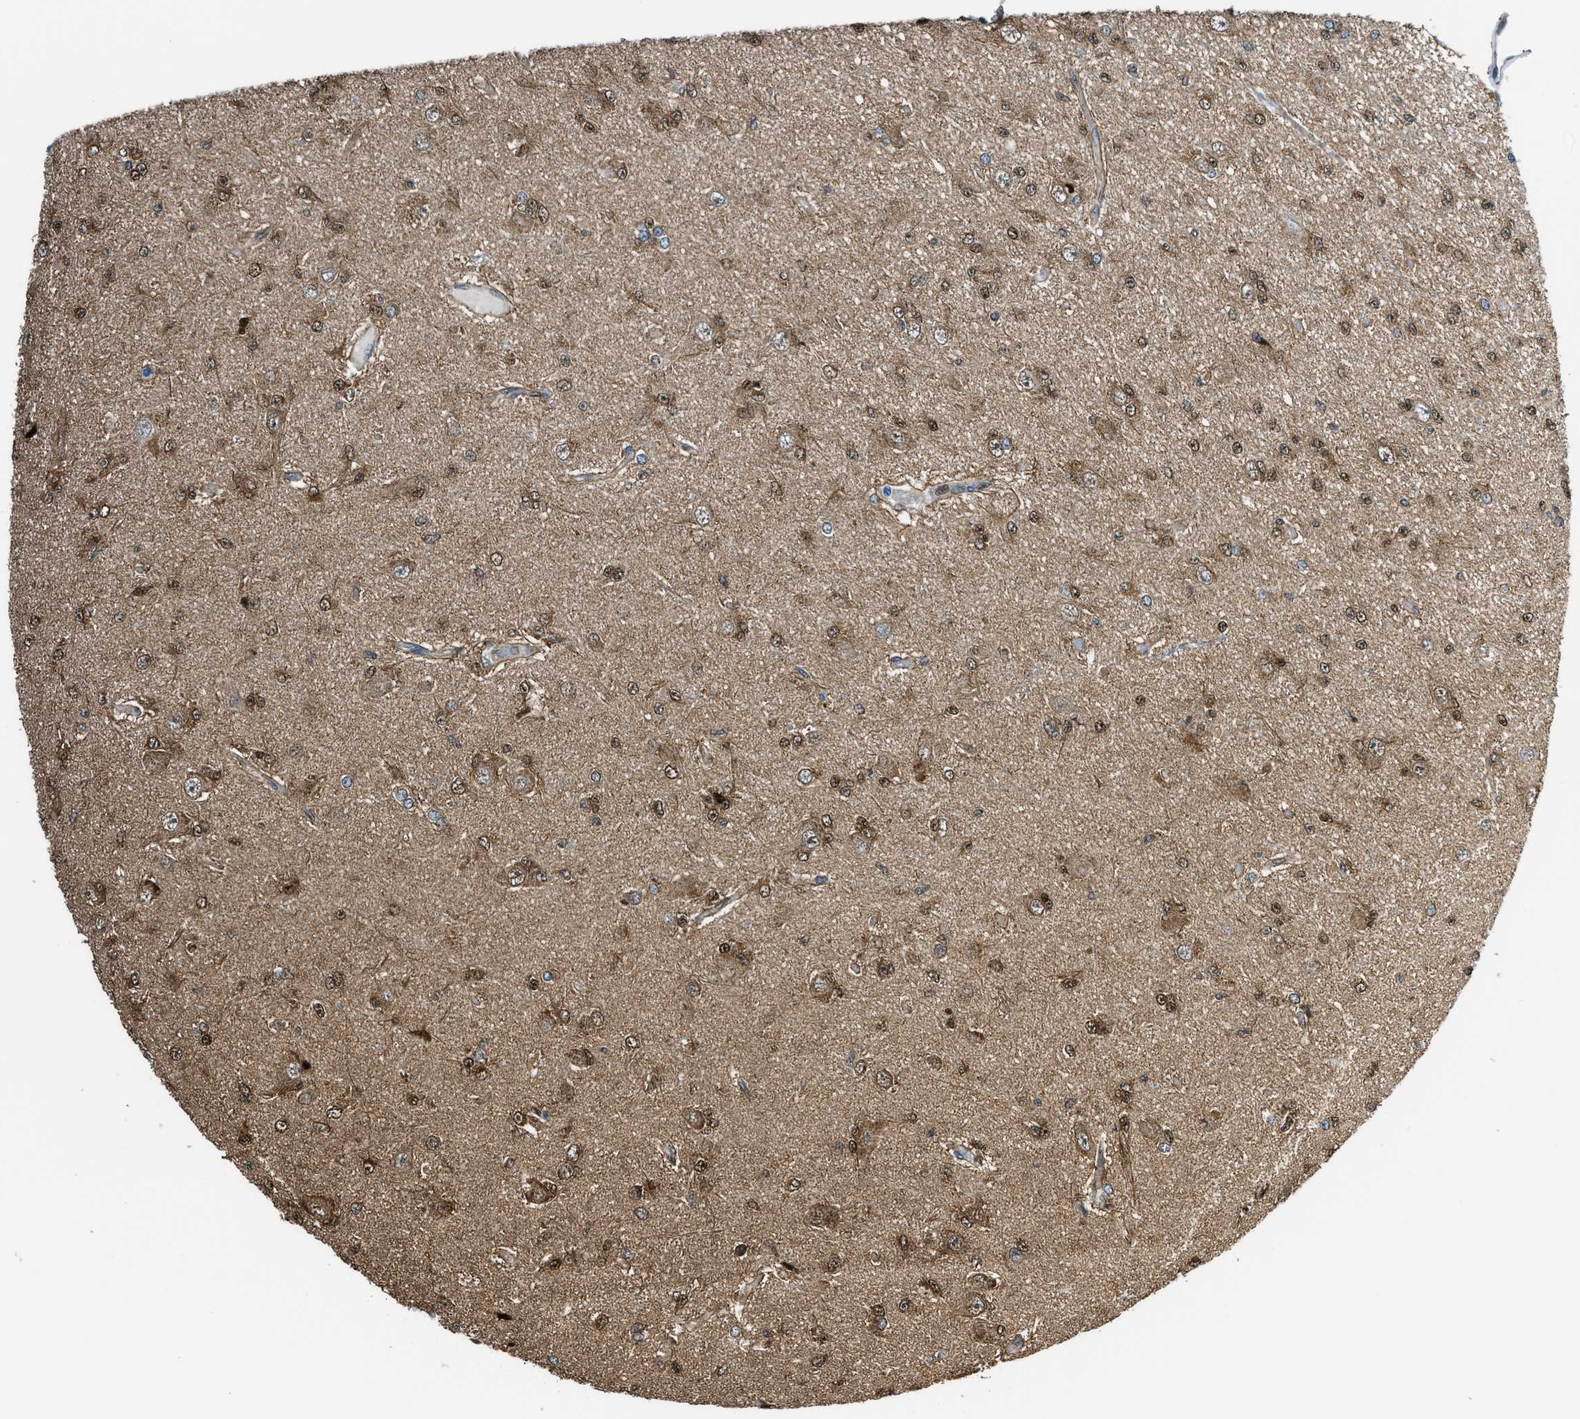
{"staining": {"intensity": "moderate", "quantity": ">75%", "location": "cytoplasmic/membranous,nuclear"}, "tissue": "glioma", "cell_type": "Tumor cells", "image_type": "cancer", "snomed": [{"axis": "morphology", "description": "Glioma, malignant, Low grade"}, {"axis": "topography", "description": "Brain"}], "caption": "A histopathology image of human glioma stained for a protein demonstrates moderate cytoplasmic/membranous and nuclear brown staining in tumor cells.", "gene": "YWHAE", "patient": {"sex": "male", "age": 38}}